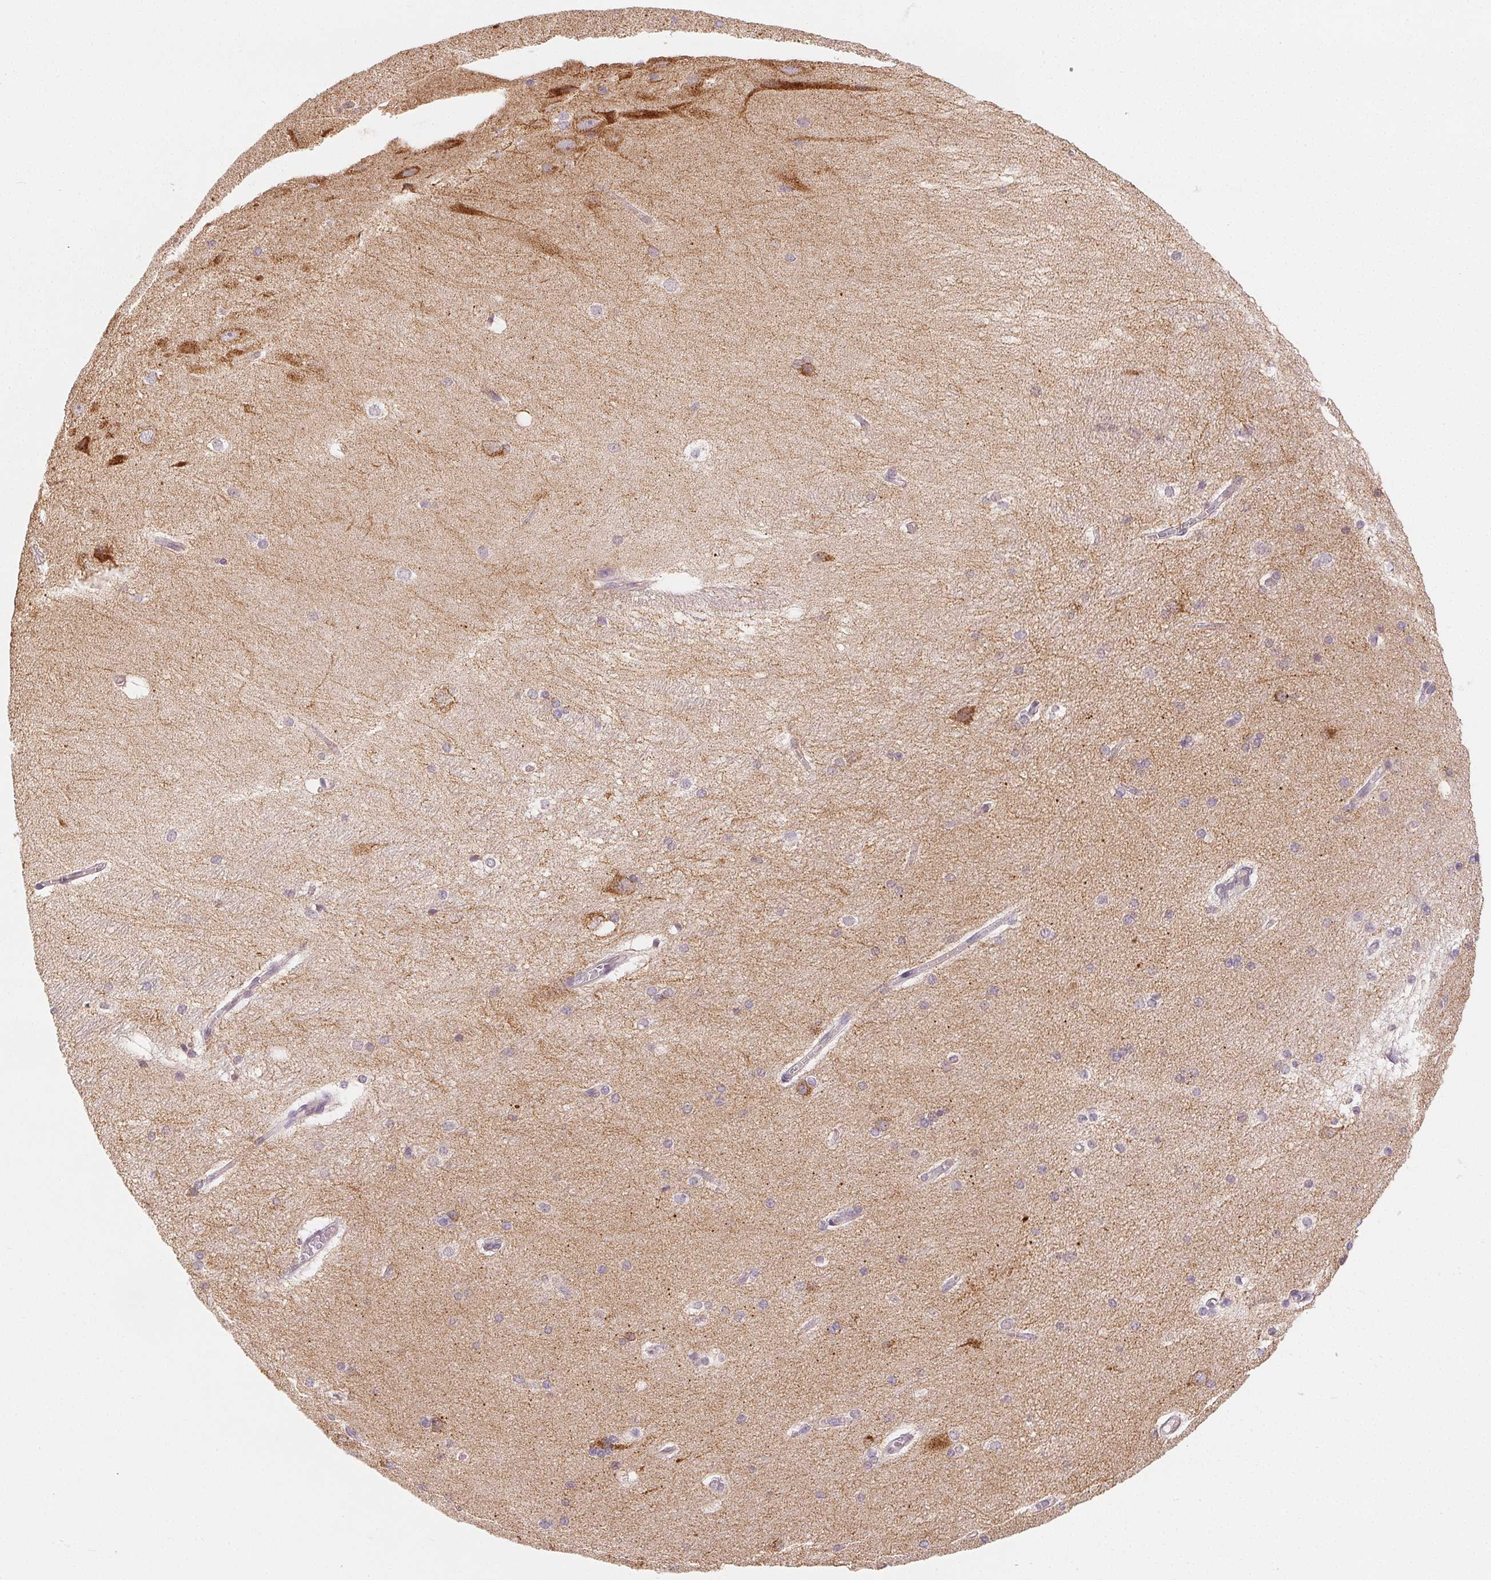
{"staining": {"intensity": "moderate", "quantity": "<25%", "location": "cytoplasmic/membranous"}, "tissue": "hippocampus", "cell_type": "Glial cells", "image_type": "normal", "snomed": [{"axis": "morphology", "description": "Normal tissue, NOS"}, {"axis": "topography", "description": "Cerebral cortex"}, {"axis": "topography", "description": "Hippocampus"}], "caption": "Benign hippocampus was stained to show a protein in brown. There is low levels of moderate cytoplasmic/membranous expression in about <25% of glial cells.", "gene": "SEZ6L2", "patient": {"sex": "female", "age": 19}}